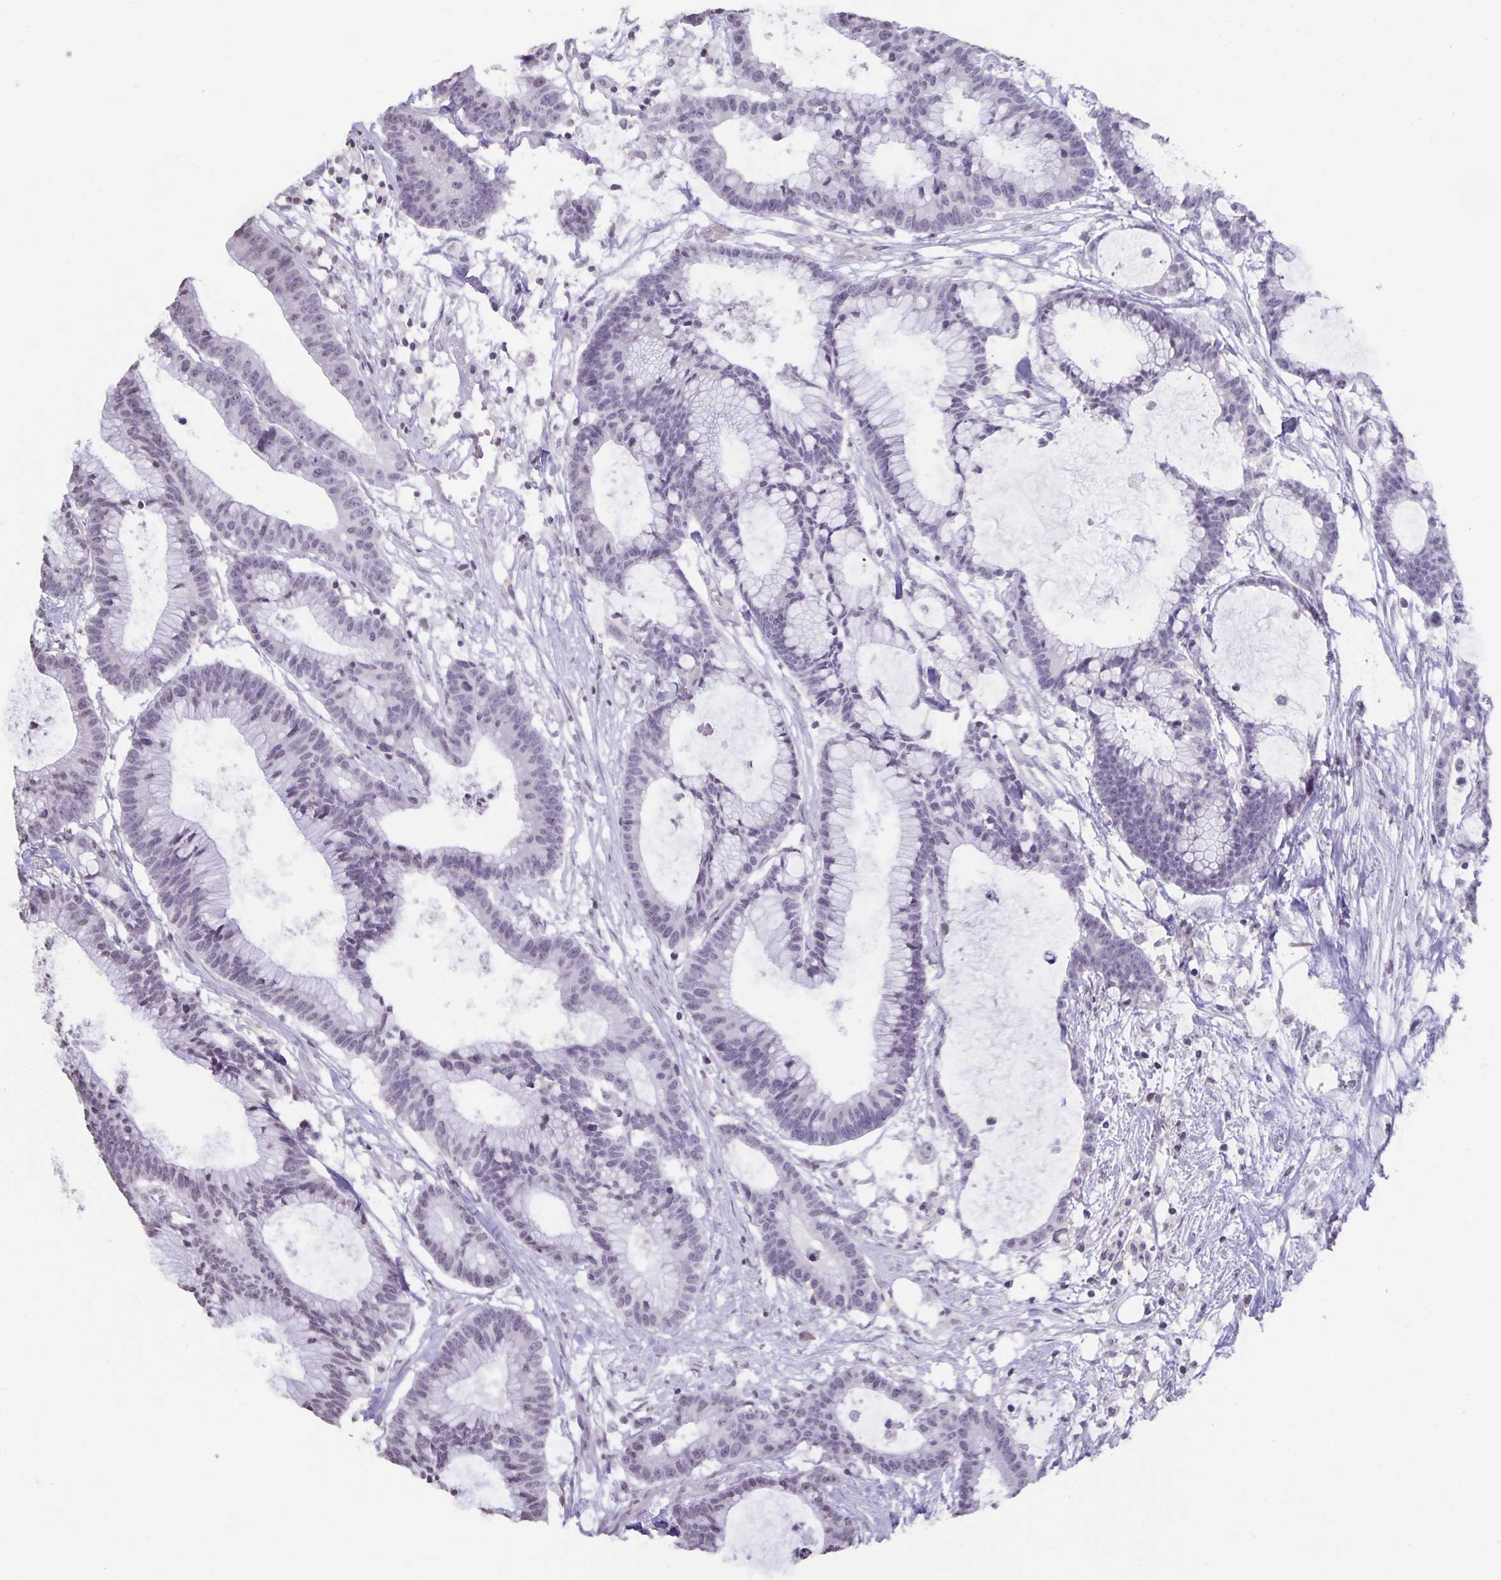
{"staining": {"intensity": "negative", "quantity": "none", "location": "none"}, "tissue": "colorectal cancer", "cell_type": "Tumor cells", "image_type": "cancer", "snomed": [{"axis": "morphology", "description": "Adenocarcinoma, NOS"}, {"axis": "topography", "description": "Colon"}], "caption": "Histopathology image shows no significant protein expression in tumor cells of adenocarcinoma (colorectal).", "gene": "AQP4", "patient": {"sex": "female", "age": 78}}